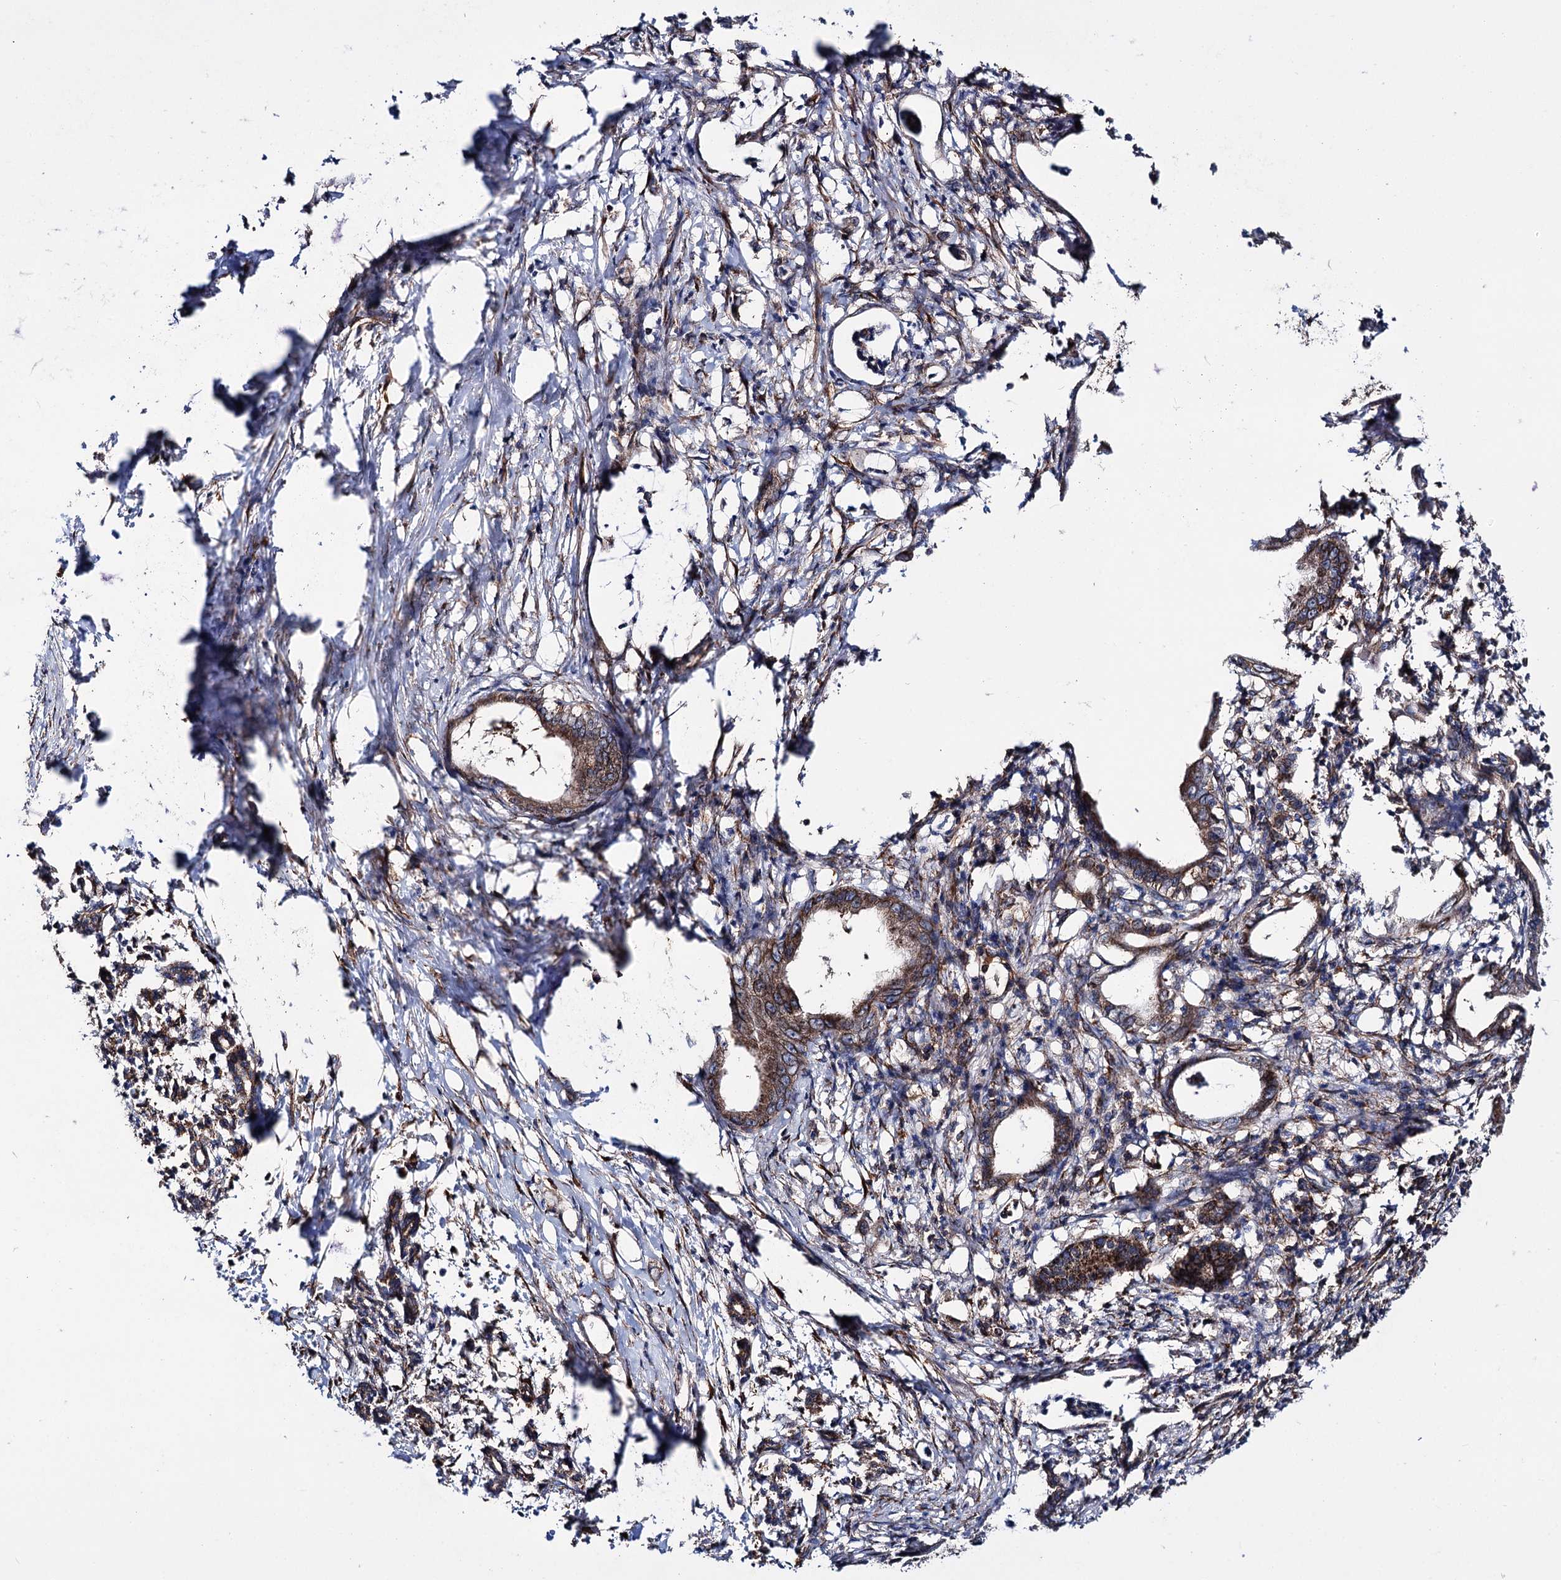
{"staining": {"intensity": "moderate", "quantity": ">75%", "location": "cytoplasmic/membranous"}, "tissue": "pancreatic cancer", "cell_type": "Tumor cells", "image_type": "cancer", "snomed": [{"axis": "morphology", "description": "Adenocarcinoma, NOS"}, {"axis": "topography", "description": "Pancreas"}], "caption": "The immunohistochemical stain labels moderate cytoplasmic/membranous expression in tumor cells of pancreatic adenocarcinoma tissue. The protein of interest is shown in brown color, while the nuclei are stained blue.", "gene": "DEF6", "patient": {"sex": "female", "age": 55}}